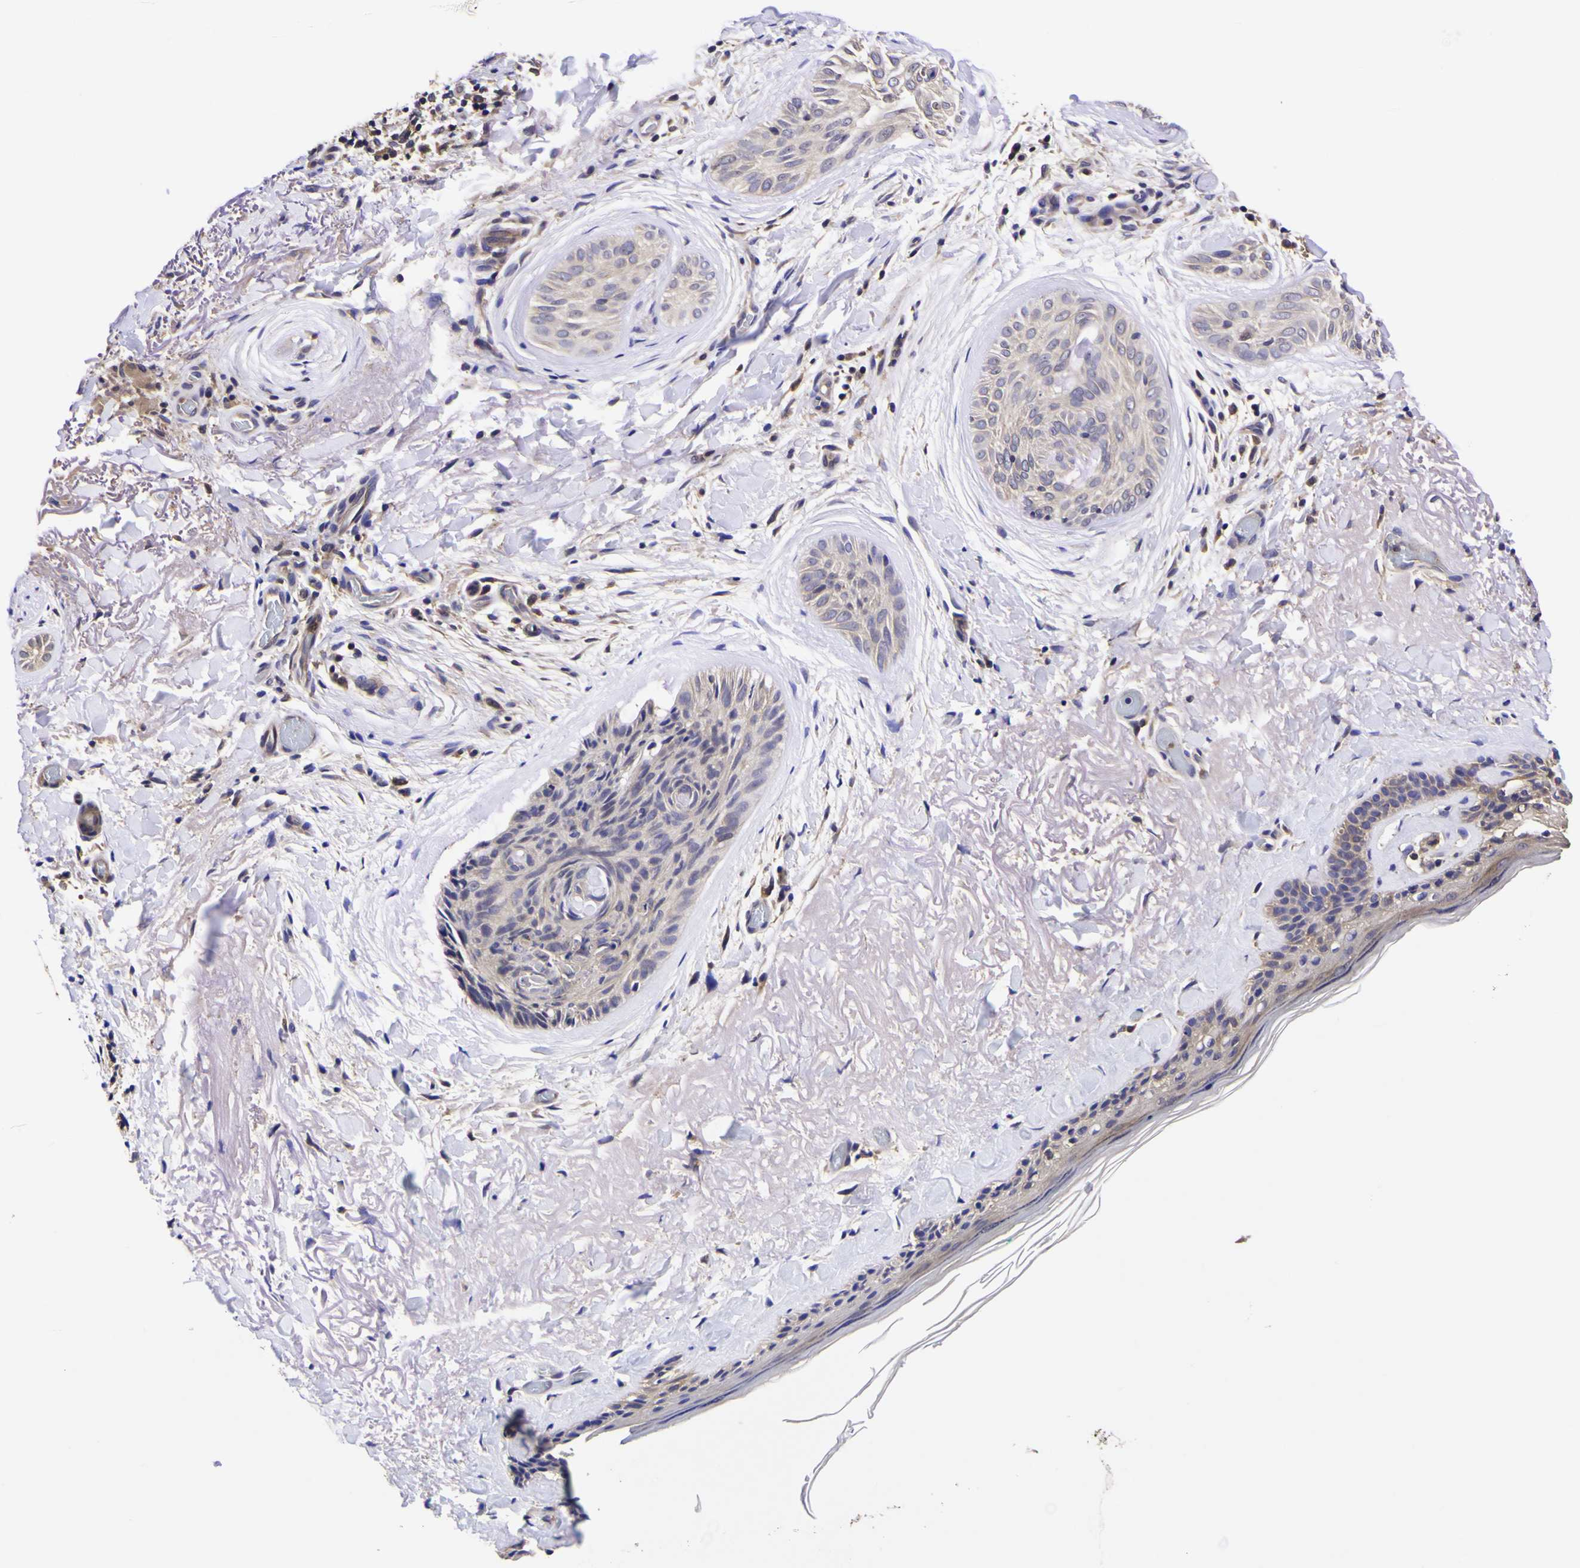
{"staining": {"intensity": "negative", "quantity": "none", "location": "none"}, "tissue": "skin cancer", "cell_type": "Tumor cells", "image_type": "cancer", "snomed": [{"axis": "morphology", "description": "Normal tissue, NOS"}, {"axis": "morphology", "description": "Basal cell carcinoma"}, {"axis": "topography", "description": "Skin"}], "caption": "Tumor cells are negative for protein expression in human skin cancer.", "gene": "MAPK14", "patient": {"sex": "female", "age": 71}}